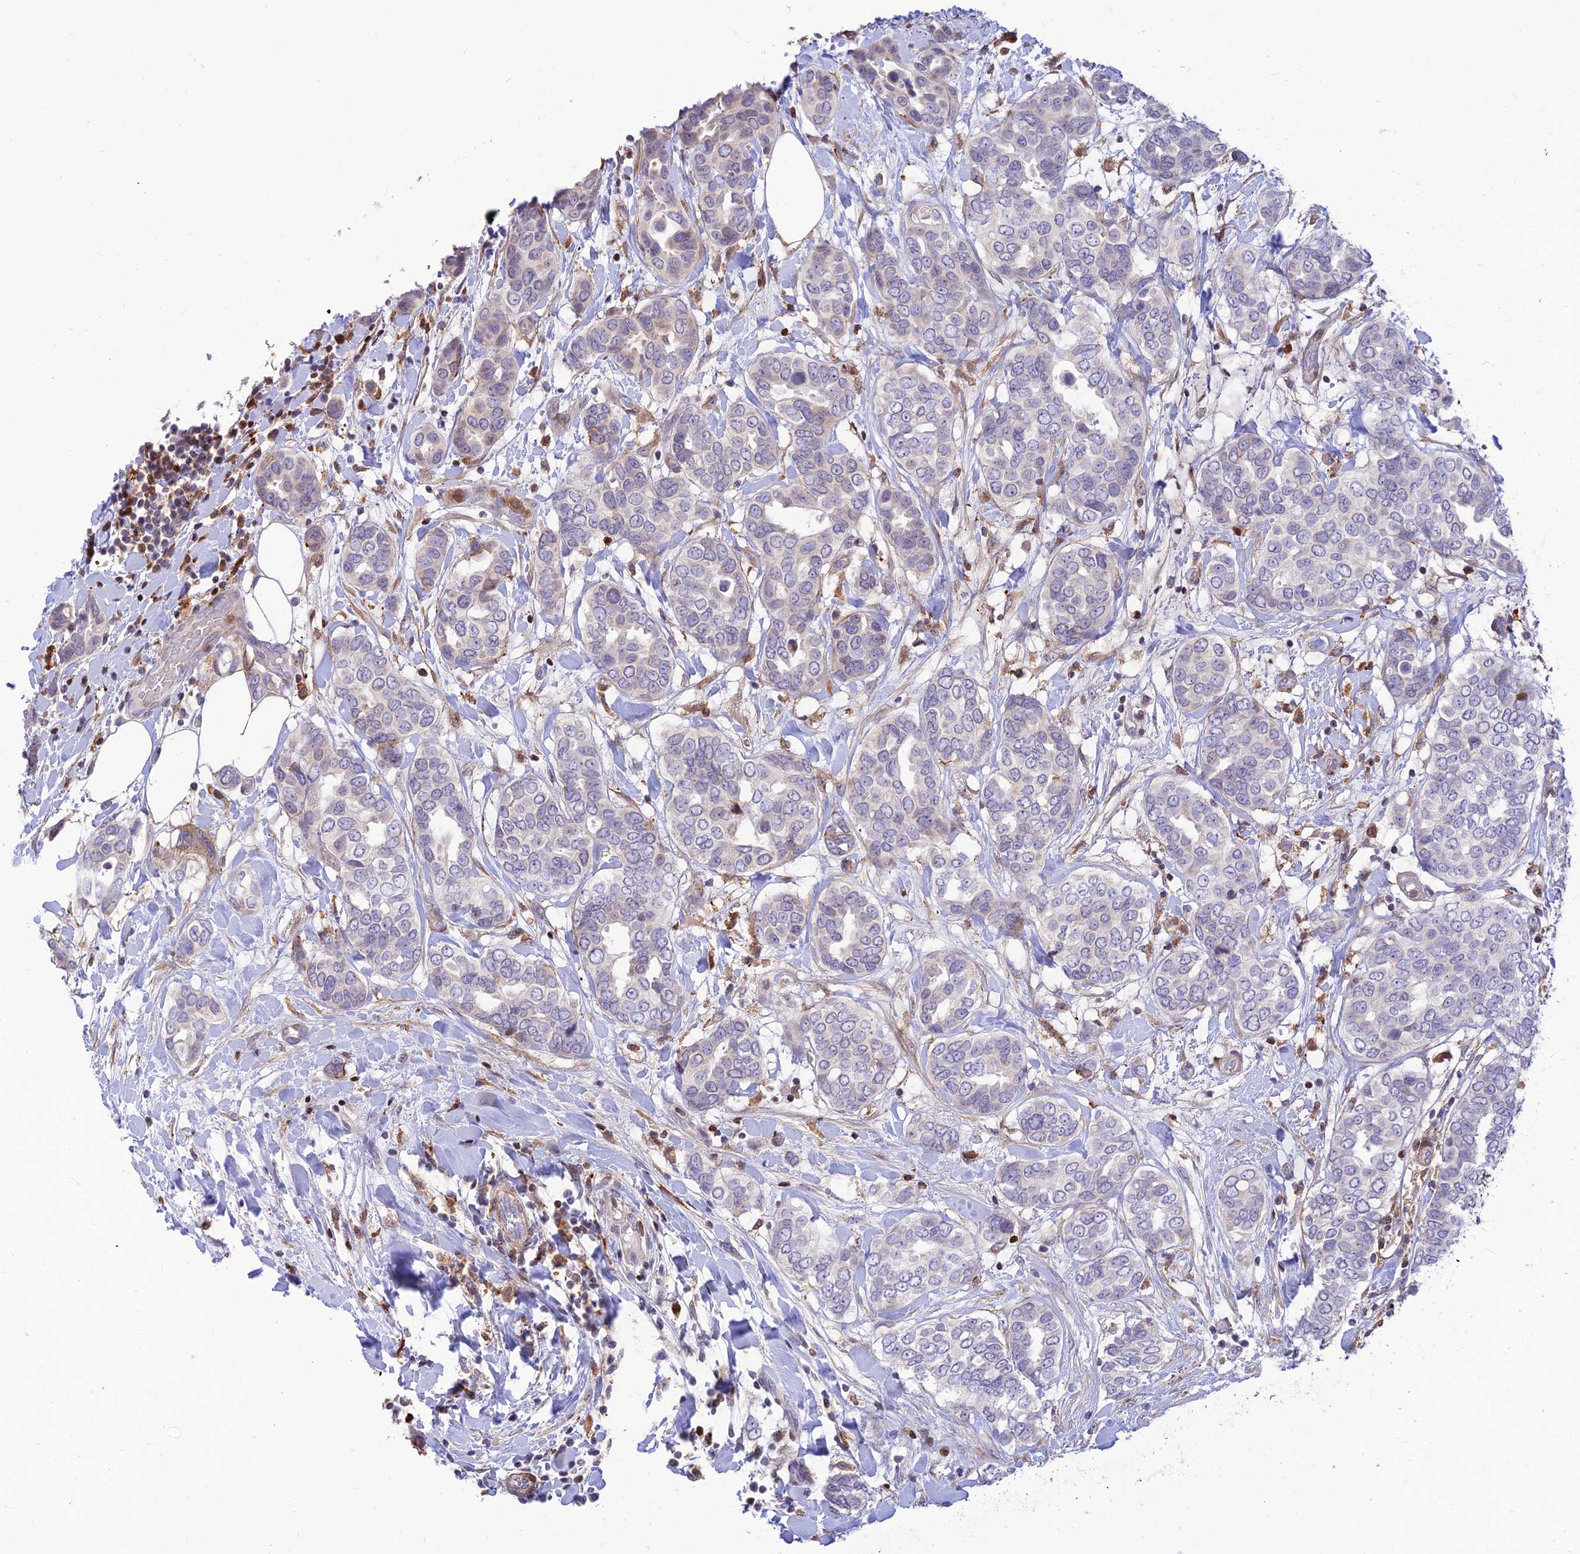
{"staining": {"intensity": "negative", "quantity": "none", "location": "none"}, "tissue": "breast cancer", "cell_type": "Tumor cells", "image_type": "cancer", "snomed": [{"axis": "morphology", "description": "Lobular carcinoma"}, {"axis": "topography", "description": "Breast"}], "caption": "A micrograph of human breast lobular carcinoma is negative for staining in tumor cells.", "gene": "FAM186B", "patient": {"sex": "female", "age": 51}}